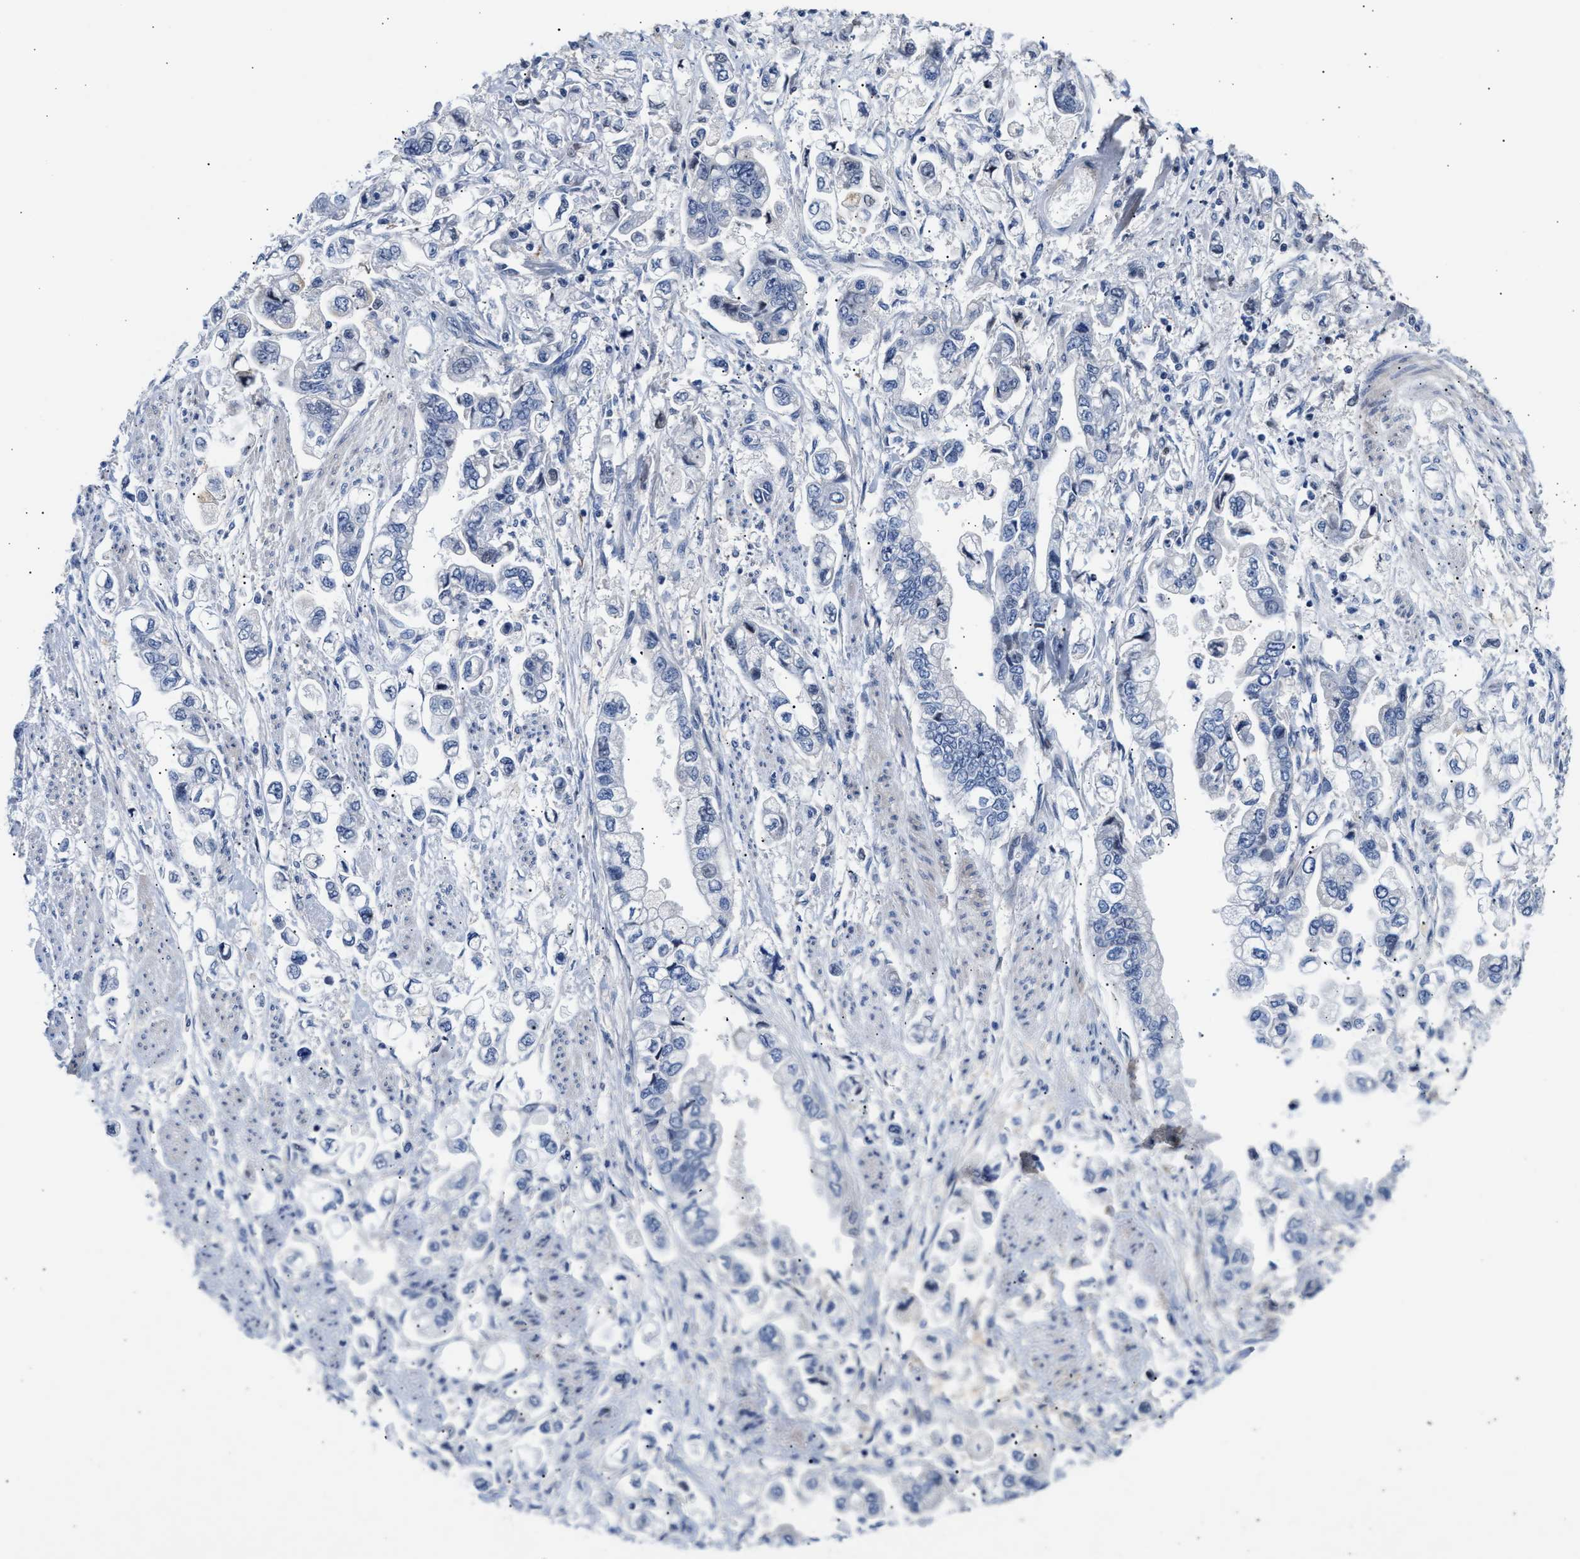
{"staining": {"intensity": "negative", "quantity": "none", "location": "none"}, "tissue": "stomach cancer", "cell_type": "Tumor cells", "image_type": "cancer", "snomed": [{"axis": "morphology", "description": "Normal tissue, NOS"}, {"axis": "morphology", "description": "Adenocarcinoma, NOS"}, {"axis": "topography", "description": "Stomach"}], "caption": "DAB (3,3'-diaminobenzidine) immunohistochemical staining of stomach cancer (adenocarcinoma) displays no significant positivity in tumor cells.", "gene": "ACTL7B", "patient": {"sex": "male", "age": 62}}